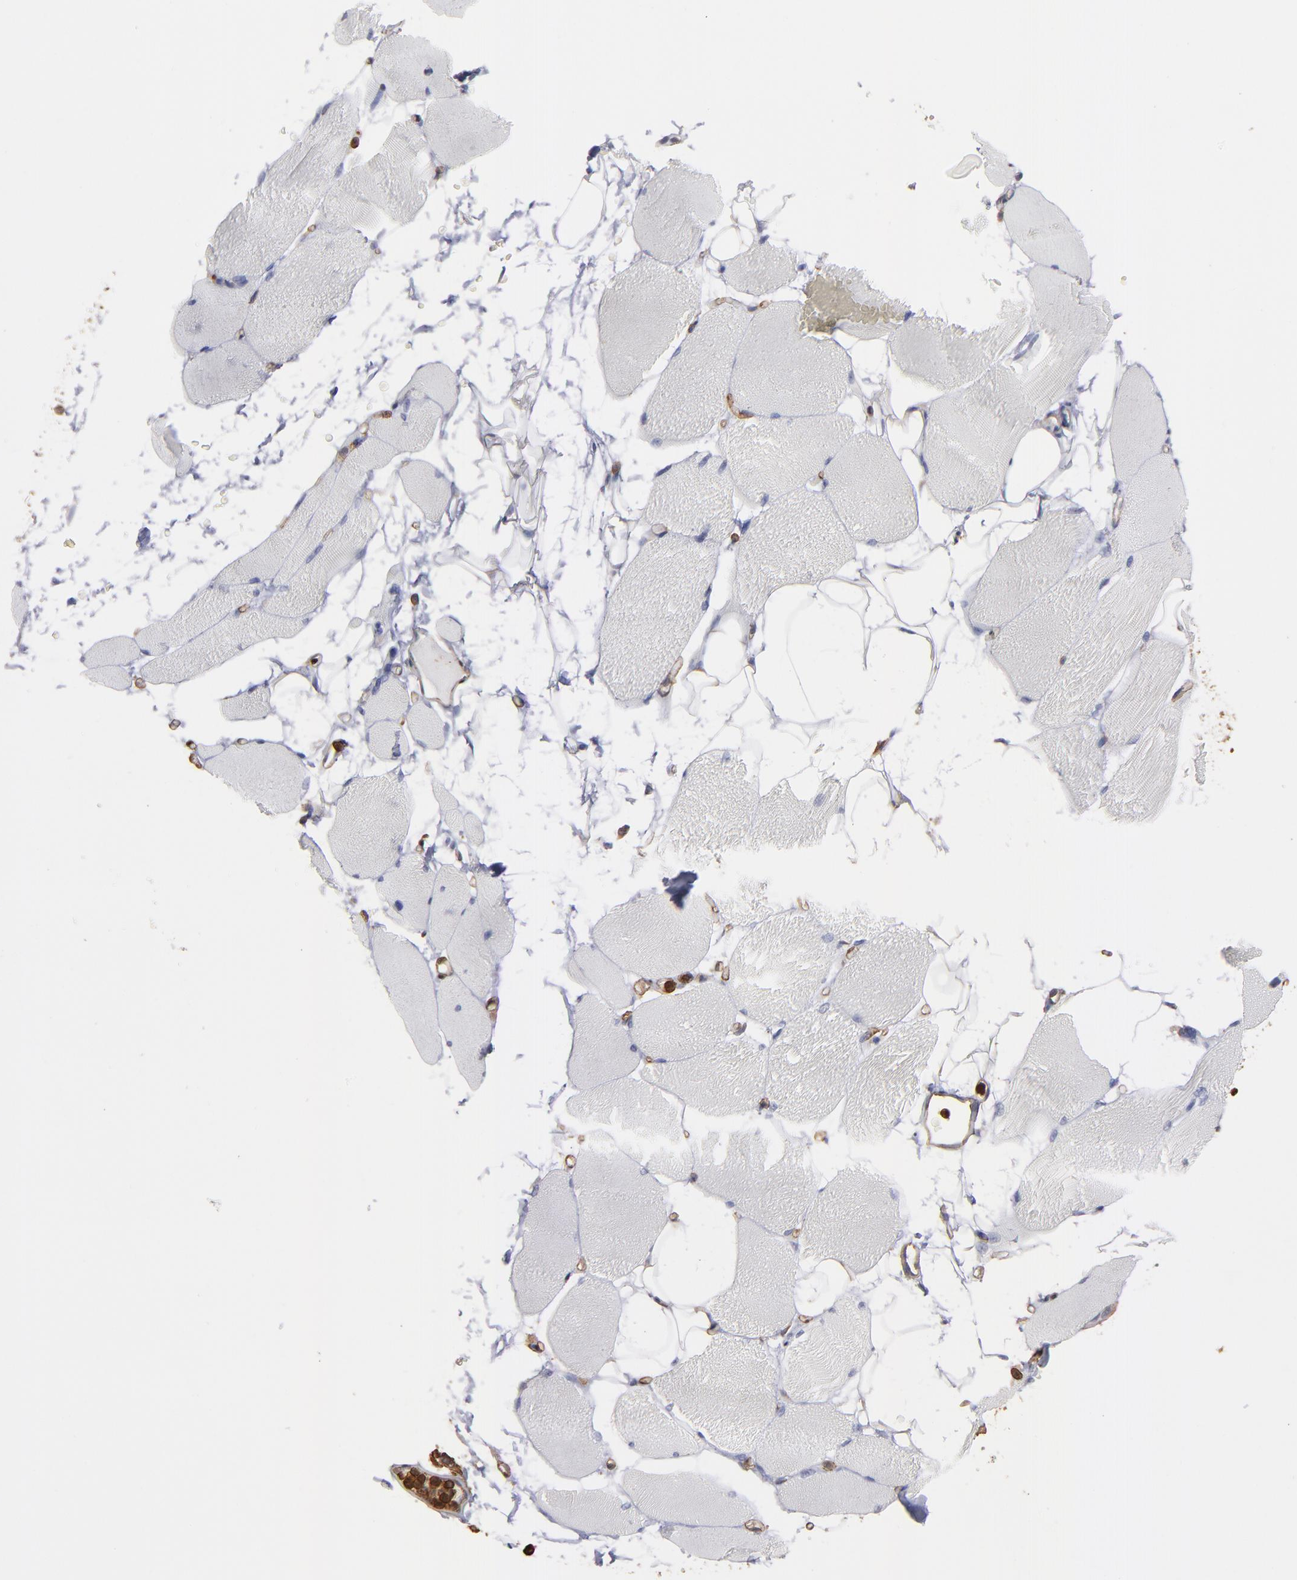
{"staining": {"intensity": "negative", "quantity": "none", "location": "none"}, "tissue": "skeletal muscle", "cell_type": "Myocytes", "image_type": "normal", "snomed": [{"axis": "morphology", "description": "Normal tissue, NOS"}, {"axis": "topography", "description": "Skeletal muscle"}, {"axis": "topography", "description": "Parathyroid gland"}], "caption": "IHC image of benign human skeletal muscle stained for a protein (brown), which exhibits no staining in myocytes. (DAB (3,3'-diaminobenzidine) immunohistochemistry with hematoxylin counter stain).", "gene": "ACTN4", "patient": {"sex": "female", "age": 37}}